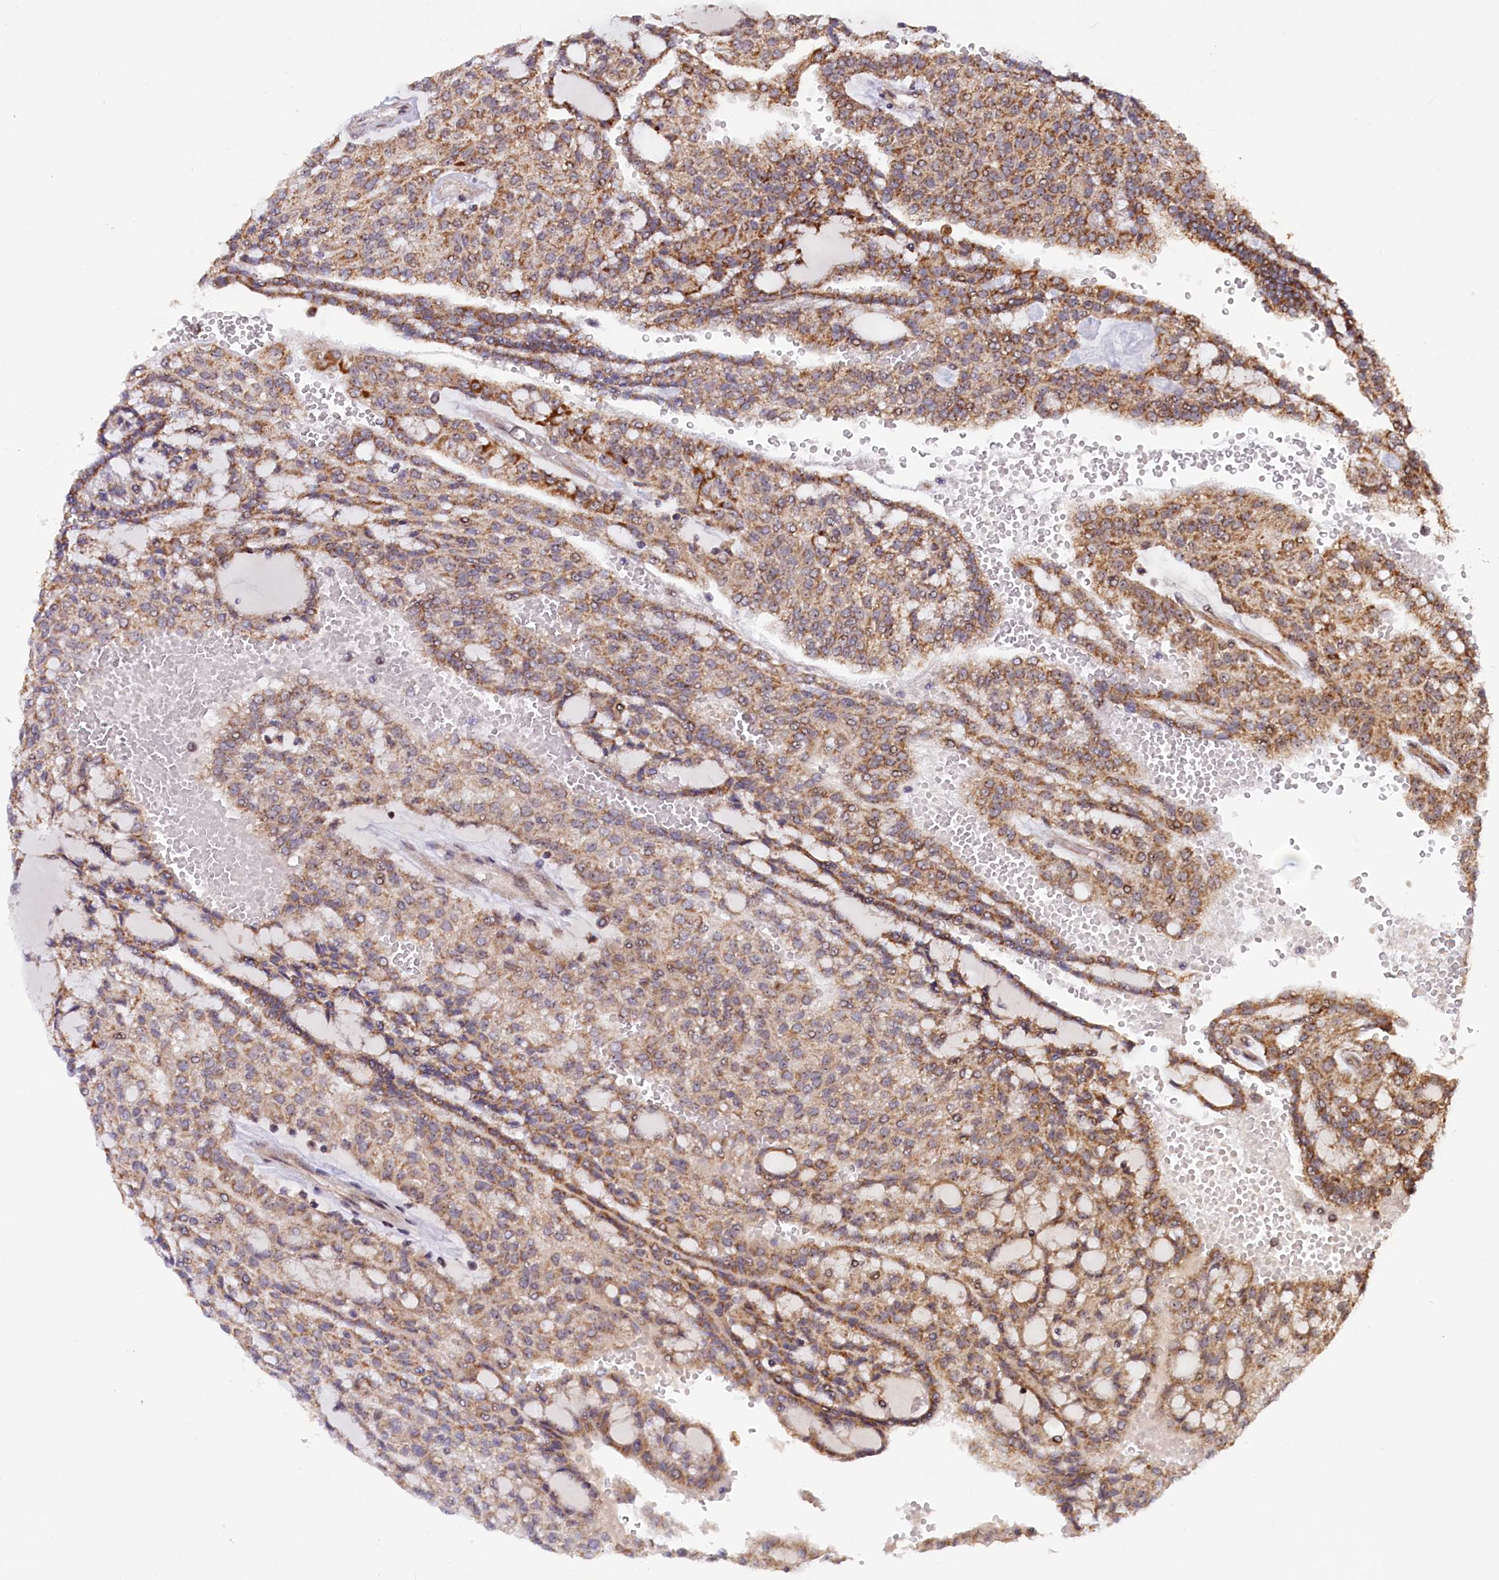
{"staining": {"intensity": "moderate", "quantity": ">75%", "location": "cytoplasmic/membranous"}, "tissue": "renal cancer", "cell_type": "Tumor cells", "image_type": "cancer", "snomed": [{"axis": "morphology", "description": "Adenocarcinoma, NOS"}, {"axis": "topography", "description": "Kidney"}], "caption": "Protein analysis of renal adenocarcinoma tissue shows moderate cytoplasmic/membranous staining in approximately >75% of tumor cells.", "gene": "DUS3L", "patient": {"sex": "male", "age": 63}}